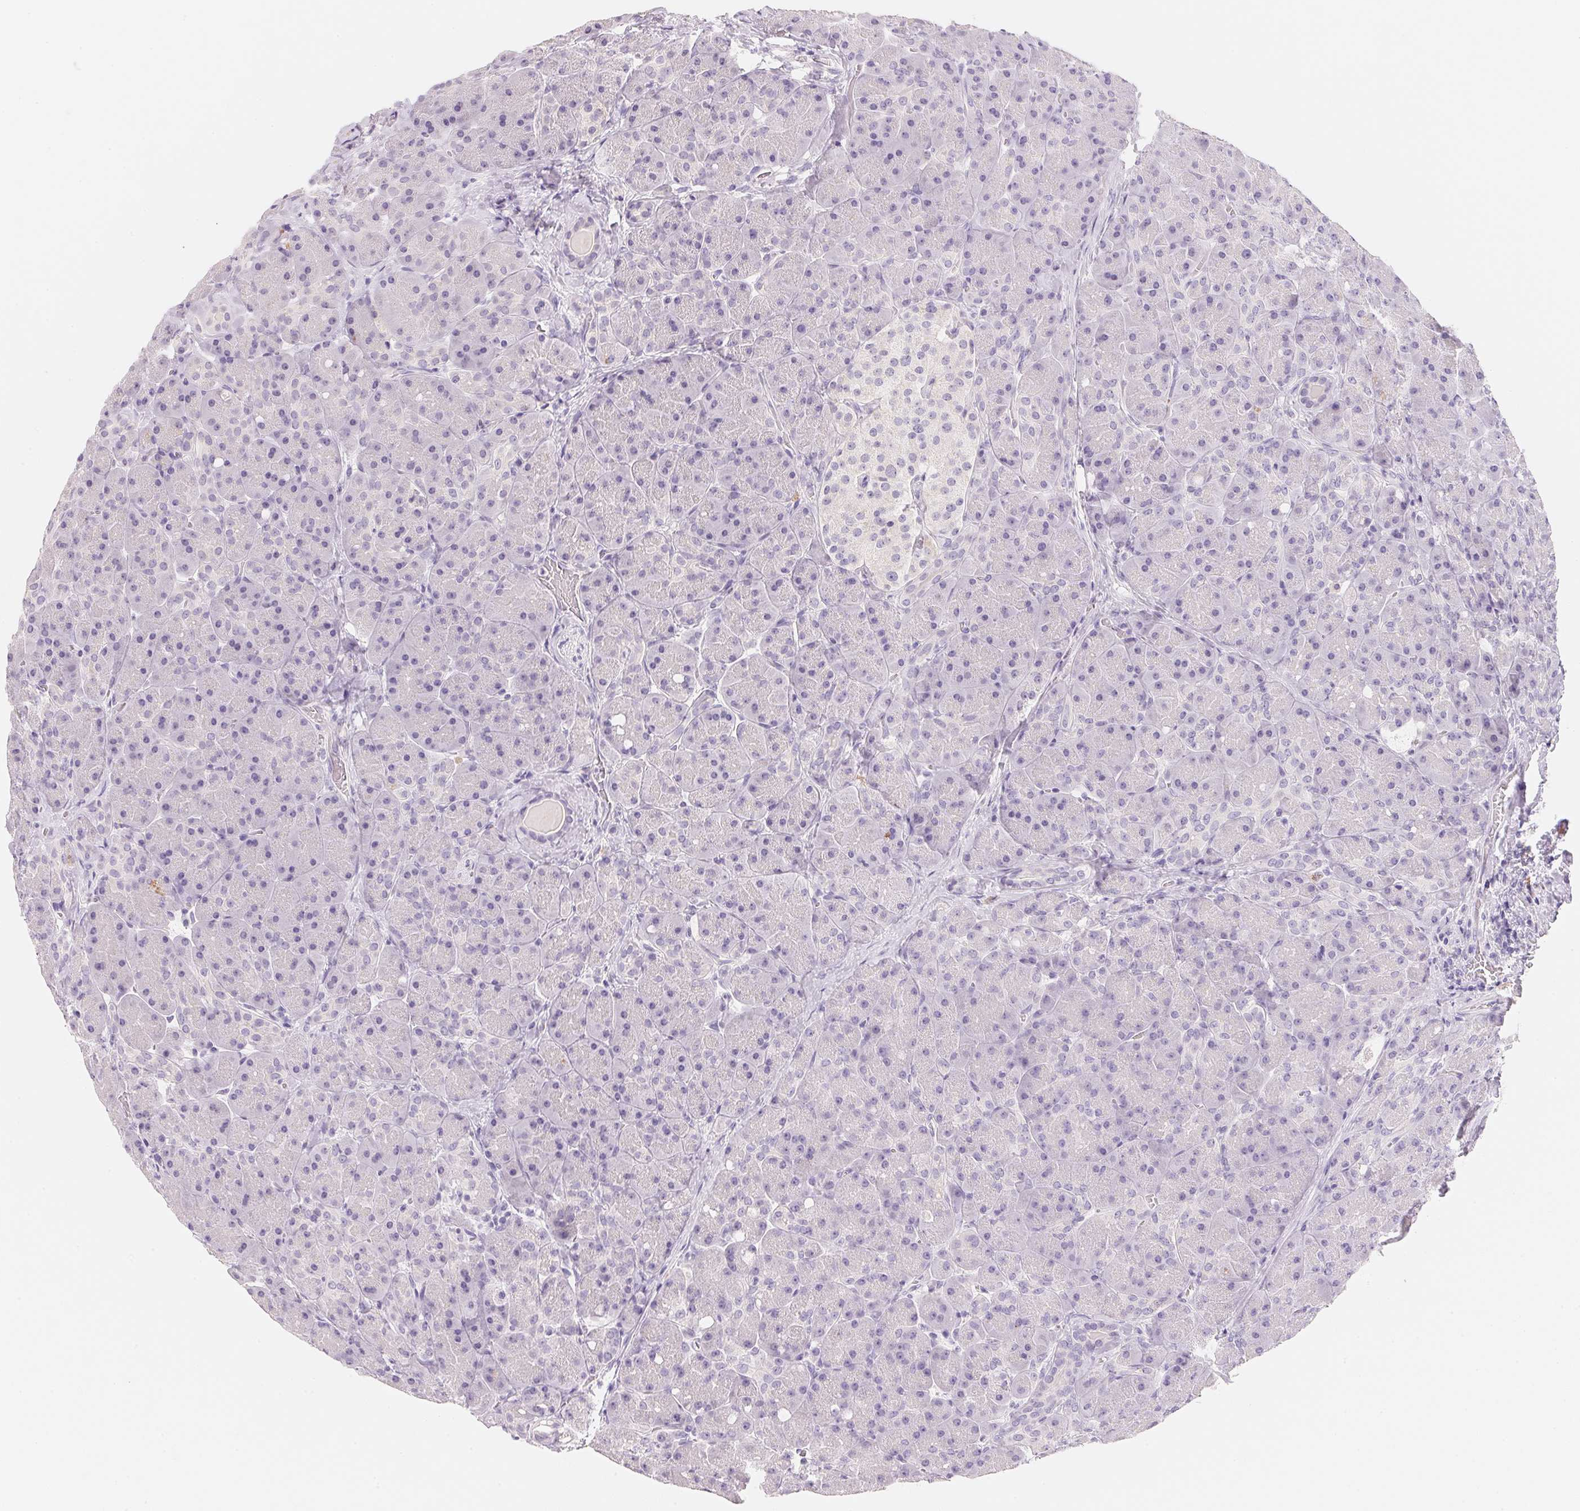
{"staining": {"intensity": "negative", "quantity": "none", "location": "none"}, "tissue": "pancreas", "cell_type": "Exocrine glandular cells", "image_type": "normal", "snomed": [{"axis": "morphology", "description": "Normal tissue, NOS"}, {"axis": "topography", "description": "Pancreas"}], "caption": "Immunohistochemistry photomicrograph of normal pancreas: human pancreas stained with DAB exhibits no significant protein expression in exocrine glandular cells. The staining was performed using DAB to visualize the protein expression in brown, while the nuclei were stained in blue with hematoxylin (Magnification: 20x).", "gene": "ACP3", "patient": {"sex": "male", "age": 55}}